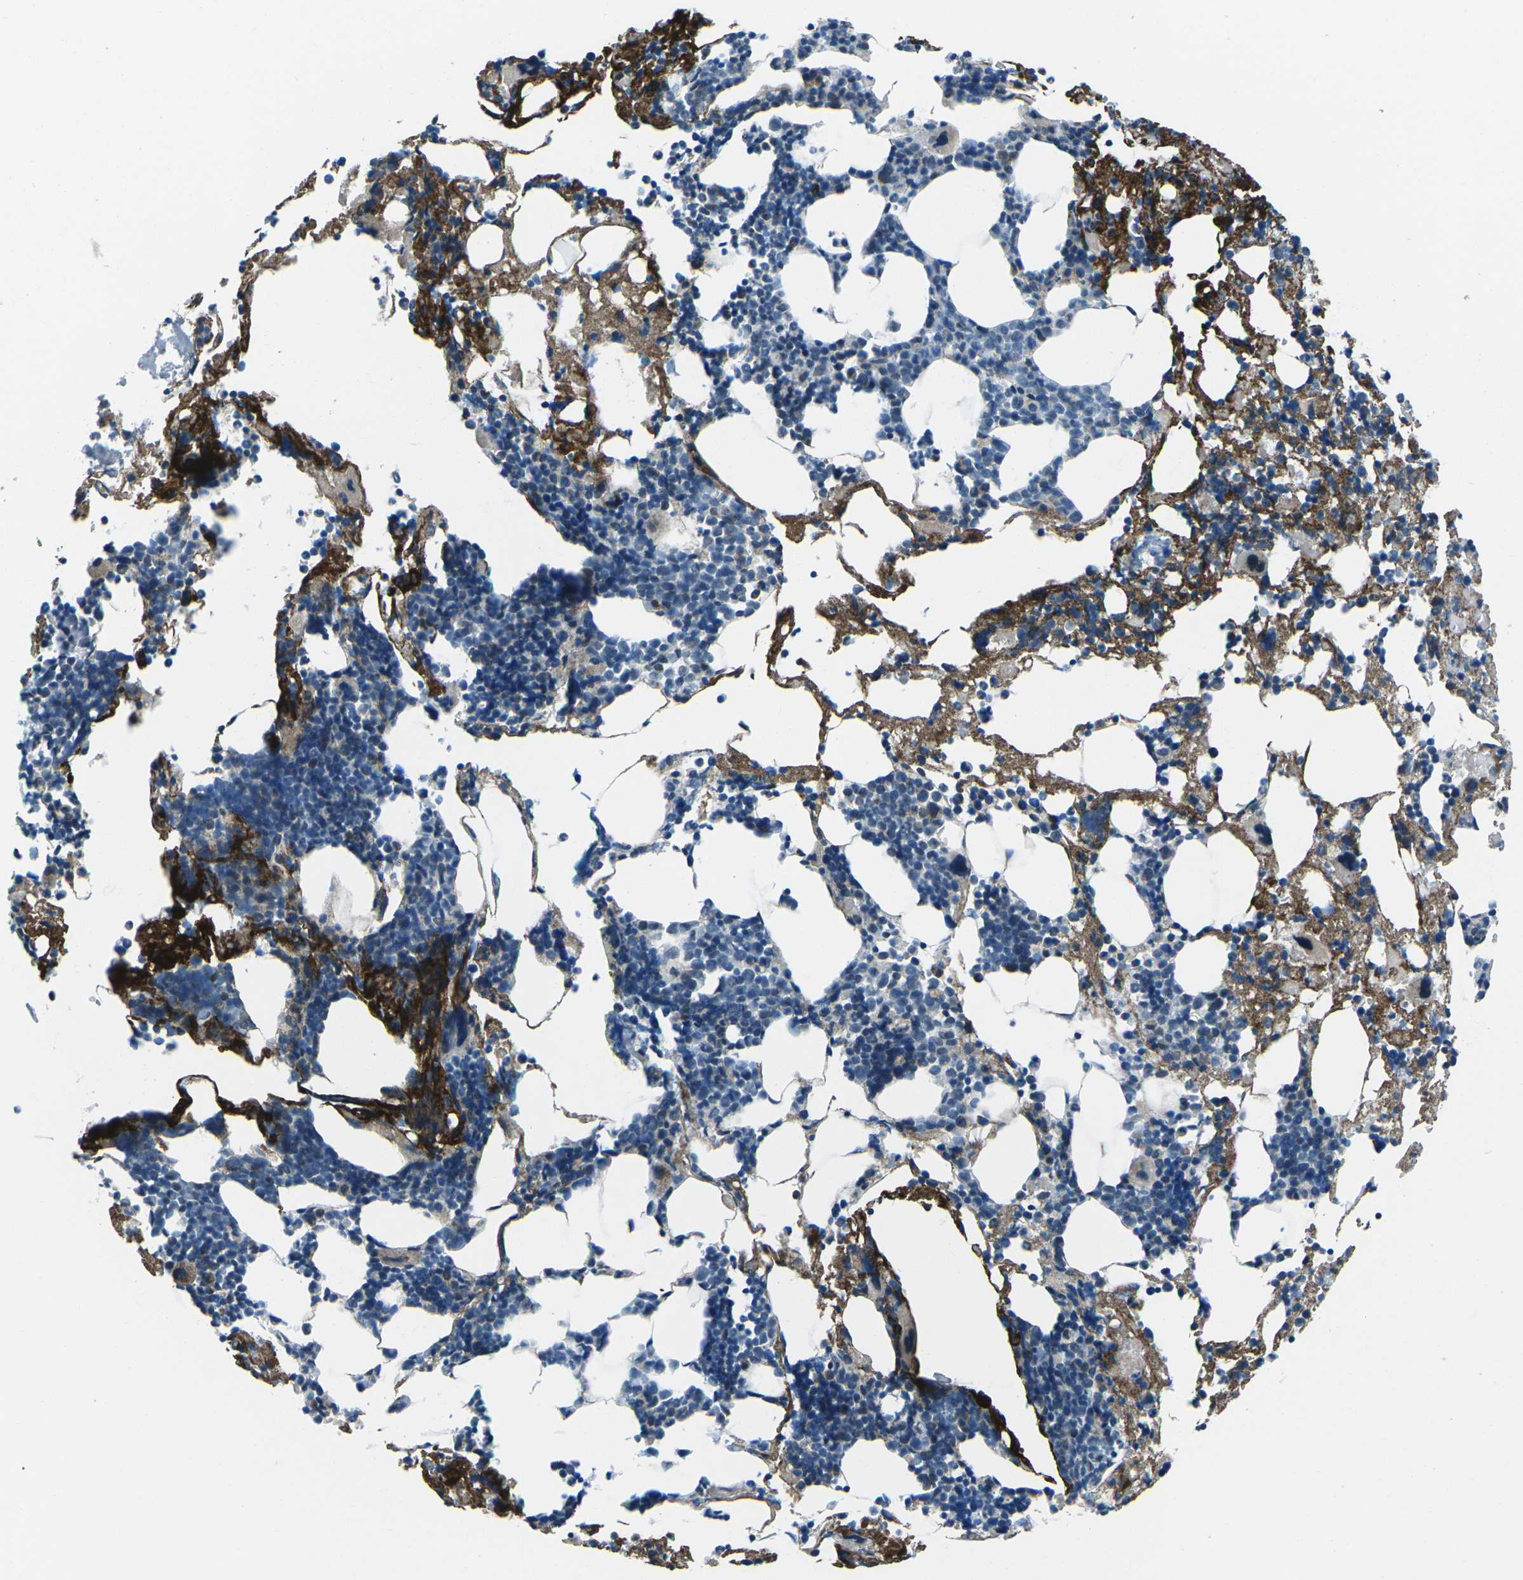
{"staining": {"intensity": "negative", "quantity": "none", "location": "none"}, "tissue": "bone marrow", "cell_type": "Hematopoietic cells", "image_type": "normal", "snomed": [{"axis": "morphology", "description": "Normal tissue, NOS"}, {"axis": "morphology", "description": "Inflammation, NOS"}, {"axis": "topography", "description": "Bone marrow"}], "caption": "Human bone marrow stained for a protein using immunohistochemistry (IHC) displays no positivity in hematopoietic cells.", "gene": "RFESD", "patient": {"sex": "female", "age": 64}}